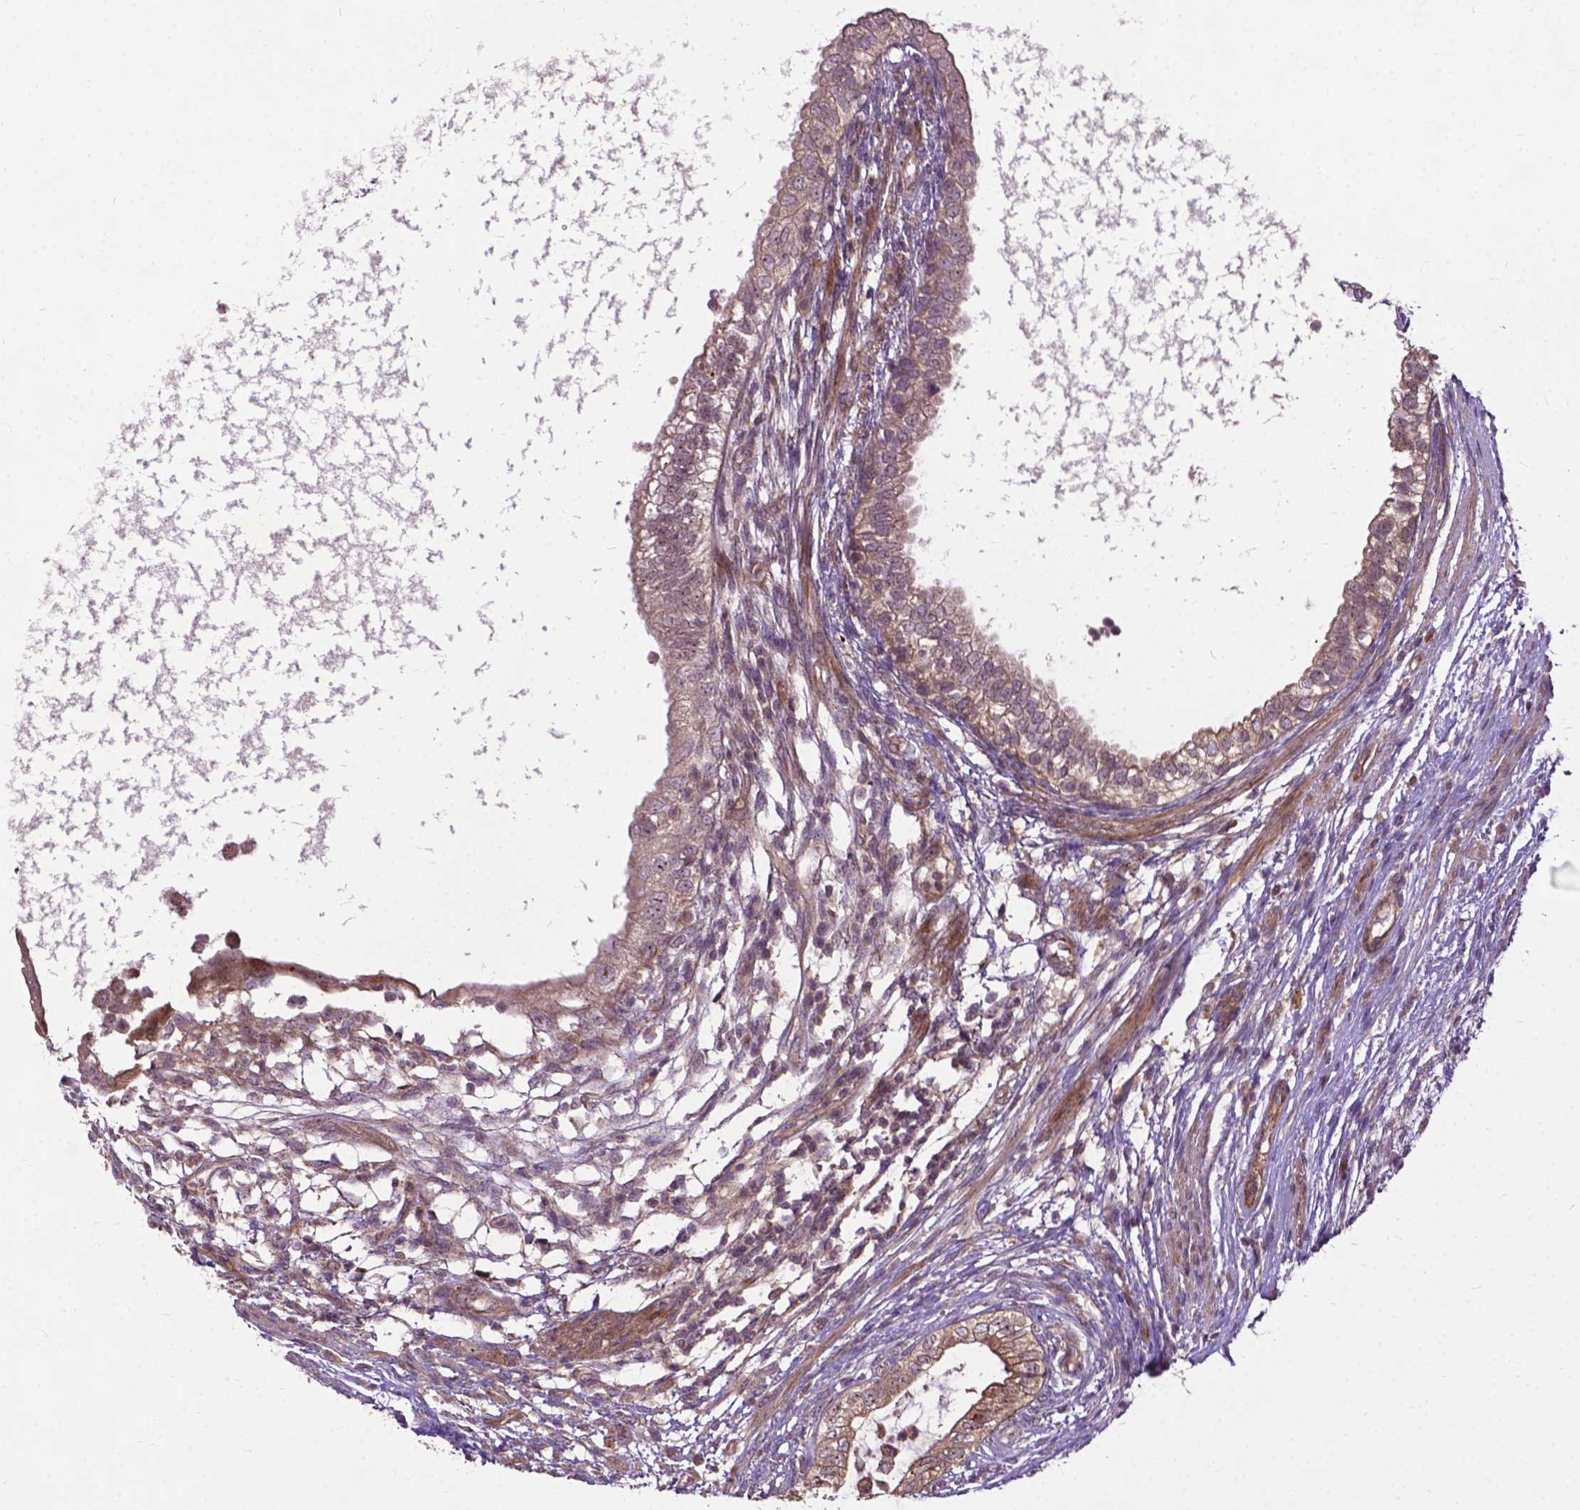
{"staining": {"intensity": "moderate", "quantity": "25%-75%", "location": "cytoplasmic/membranous"}, "tissue": "testis cancer", "cell_type": "Tumor cells", "image_type": "cancer", "snomed": [{"axis": "morphology", "description": "Carcinoma, Embryonal, NOS"}, {"axis": "topography", "description": "Testis"}], "caption": "Tumor cells demonstrate moderate cytoplasmic/membranous positivity in about 25%-75% of cells in embryonal carcinoma (testis).", "gene": "PARP3", "patient": {"sex": "male", "age": 26}}